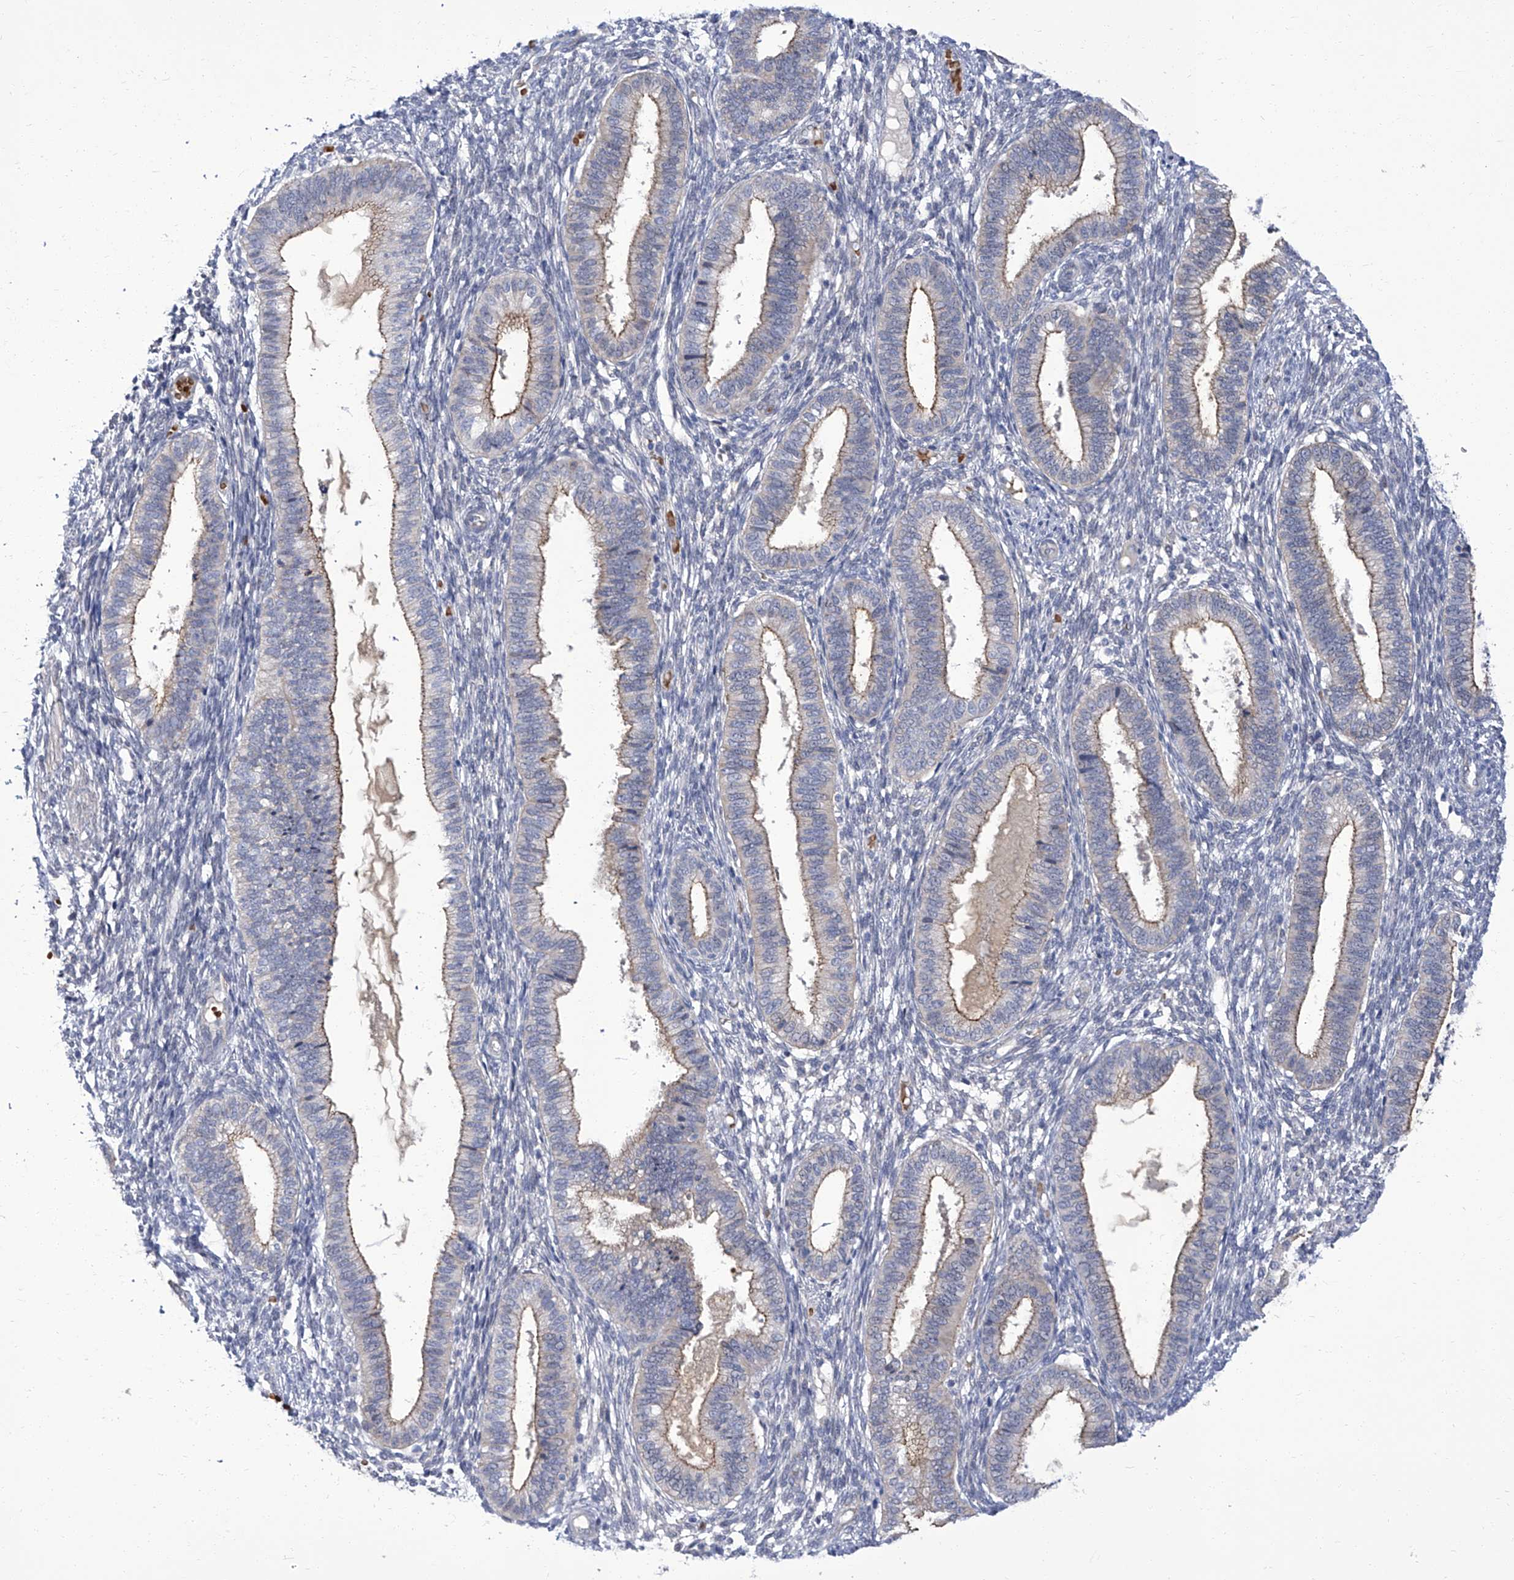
{"staining": {"intensity": "negative", "quantity": "none", "location": "none"}, "tissue": "endometrium", "cell_type": "Cells in endometrial stroma", "image_type": "normal", "snomed": [{"axis": "morphology", "description": "Normal tissue, NOS"}, {"axis": "topography", "description": "Endometrium"}], "caption": "Protein analysis of benign endometrium exhibits no significant staining in cells in endometrial stroma.", "gene": "PARD3", "patient": {"sex": "female", "age": 39}}